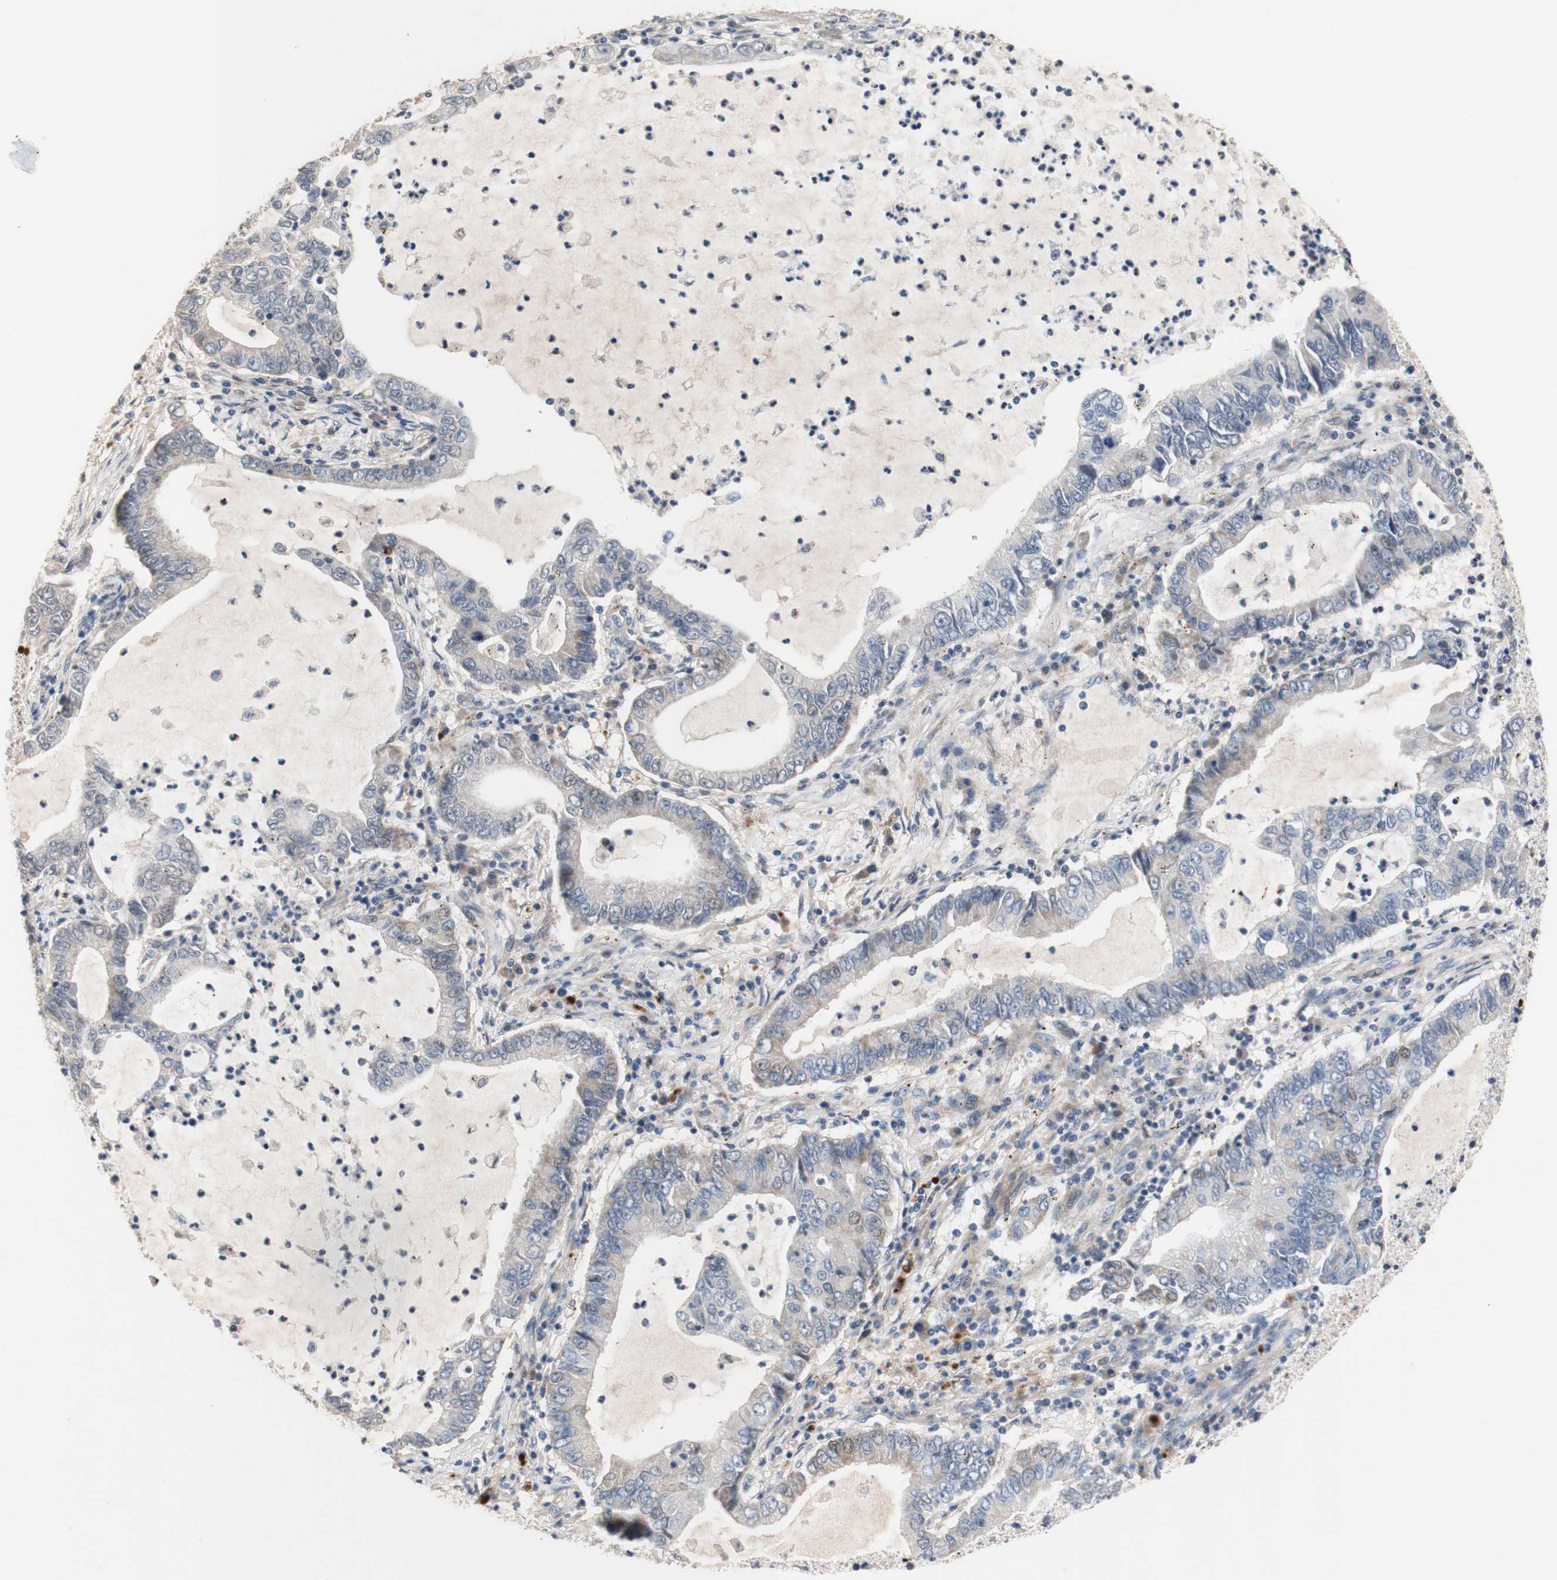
{"staining": {"intensity": "negative", "quantity": "none", "location": "none"}, "tissue": "lung cancer", "cell_type": "Tumor cells", "image_type": "cancer", "snomed": [{"axis": "morphology", "description": "Adenocarcinoma, NOS"}, {"axis": "topography", "description": "Lung"}], "caption": "Tumor cells are negative for brown protein staining in lung adenocarcinoma.", "gene": "CDON", "patient": {"sex": "female", "age": 51}}